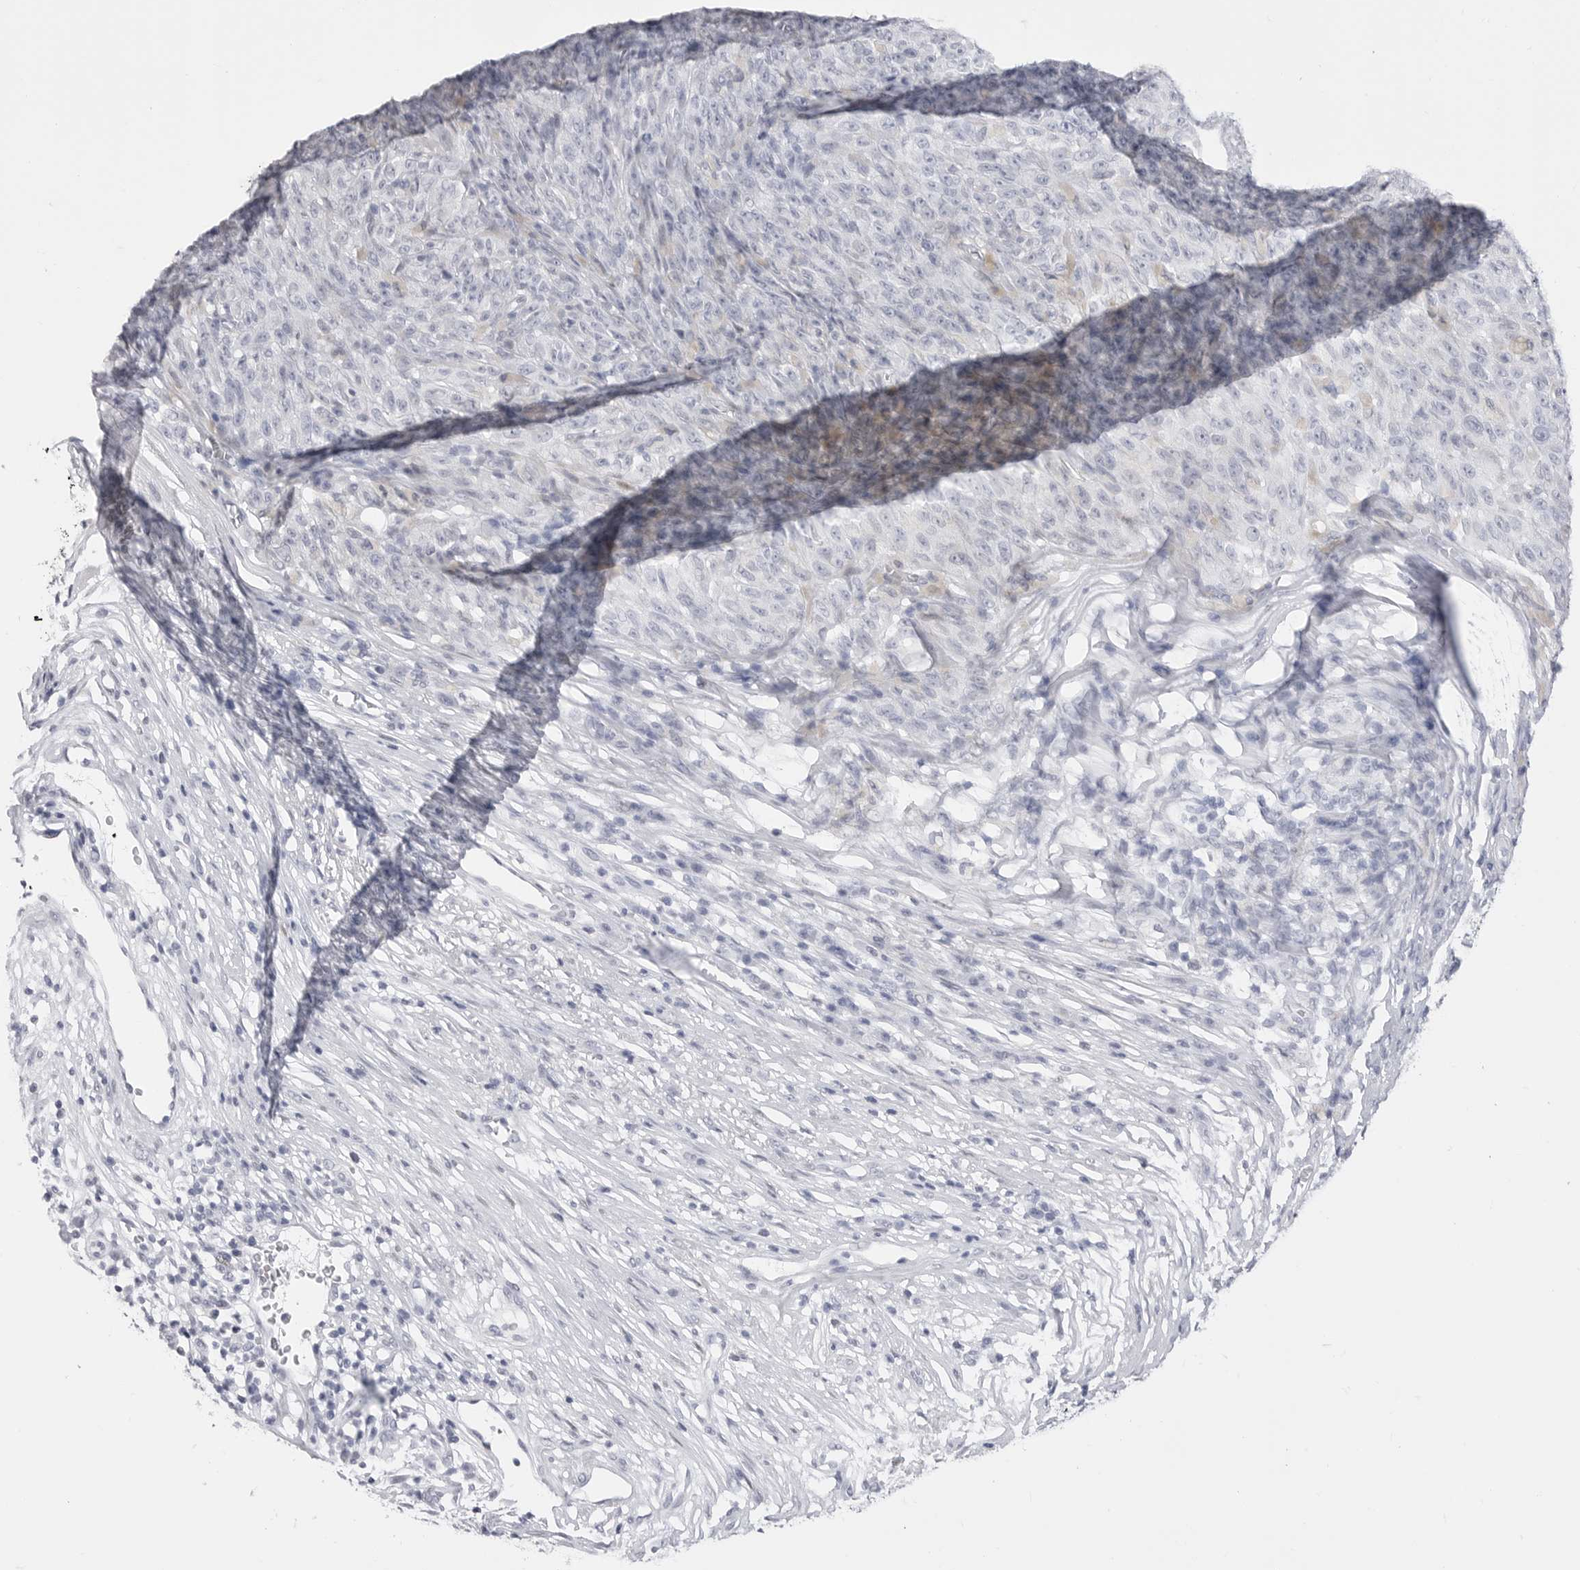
{"staining": {"intensity": "negative", "quantity": "none", "location": "none"}, "tissue": "melanoma", "cell_type": "Tumor cells", "image_type": "cancer", "snomed": [{"axis": "morphology", "description": "Malignant melanoma, NOS"}, {"axis": "topography", "description": "Skin"}], "caption": "Melanoma was stained to show a protein in brown. There is no significant positivity in tumor cells. (DAB immunohistochemistry (IHC) visualized using brightfield microscopy, high magnification).", "gene": "TSSK1B", "patient": {"sex": "female", "age": 82}}